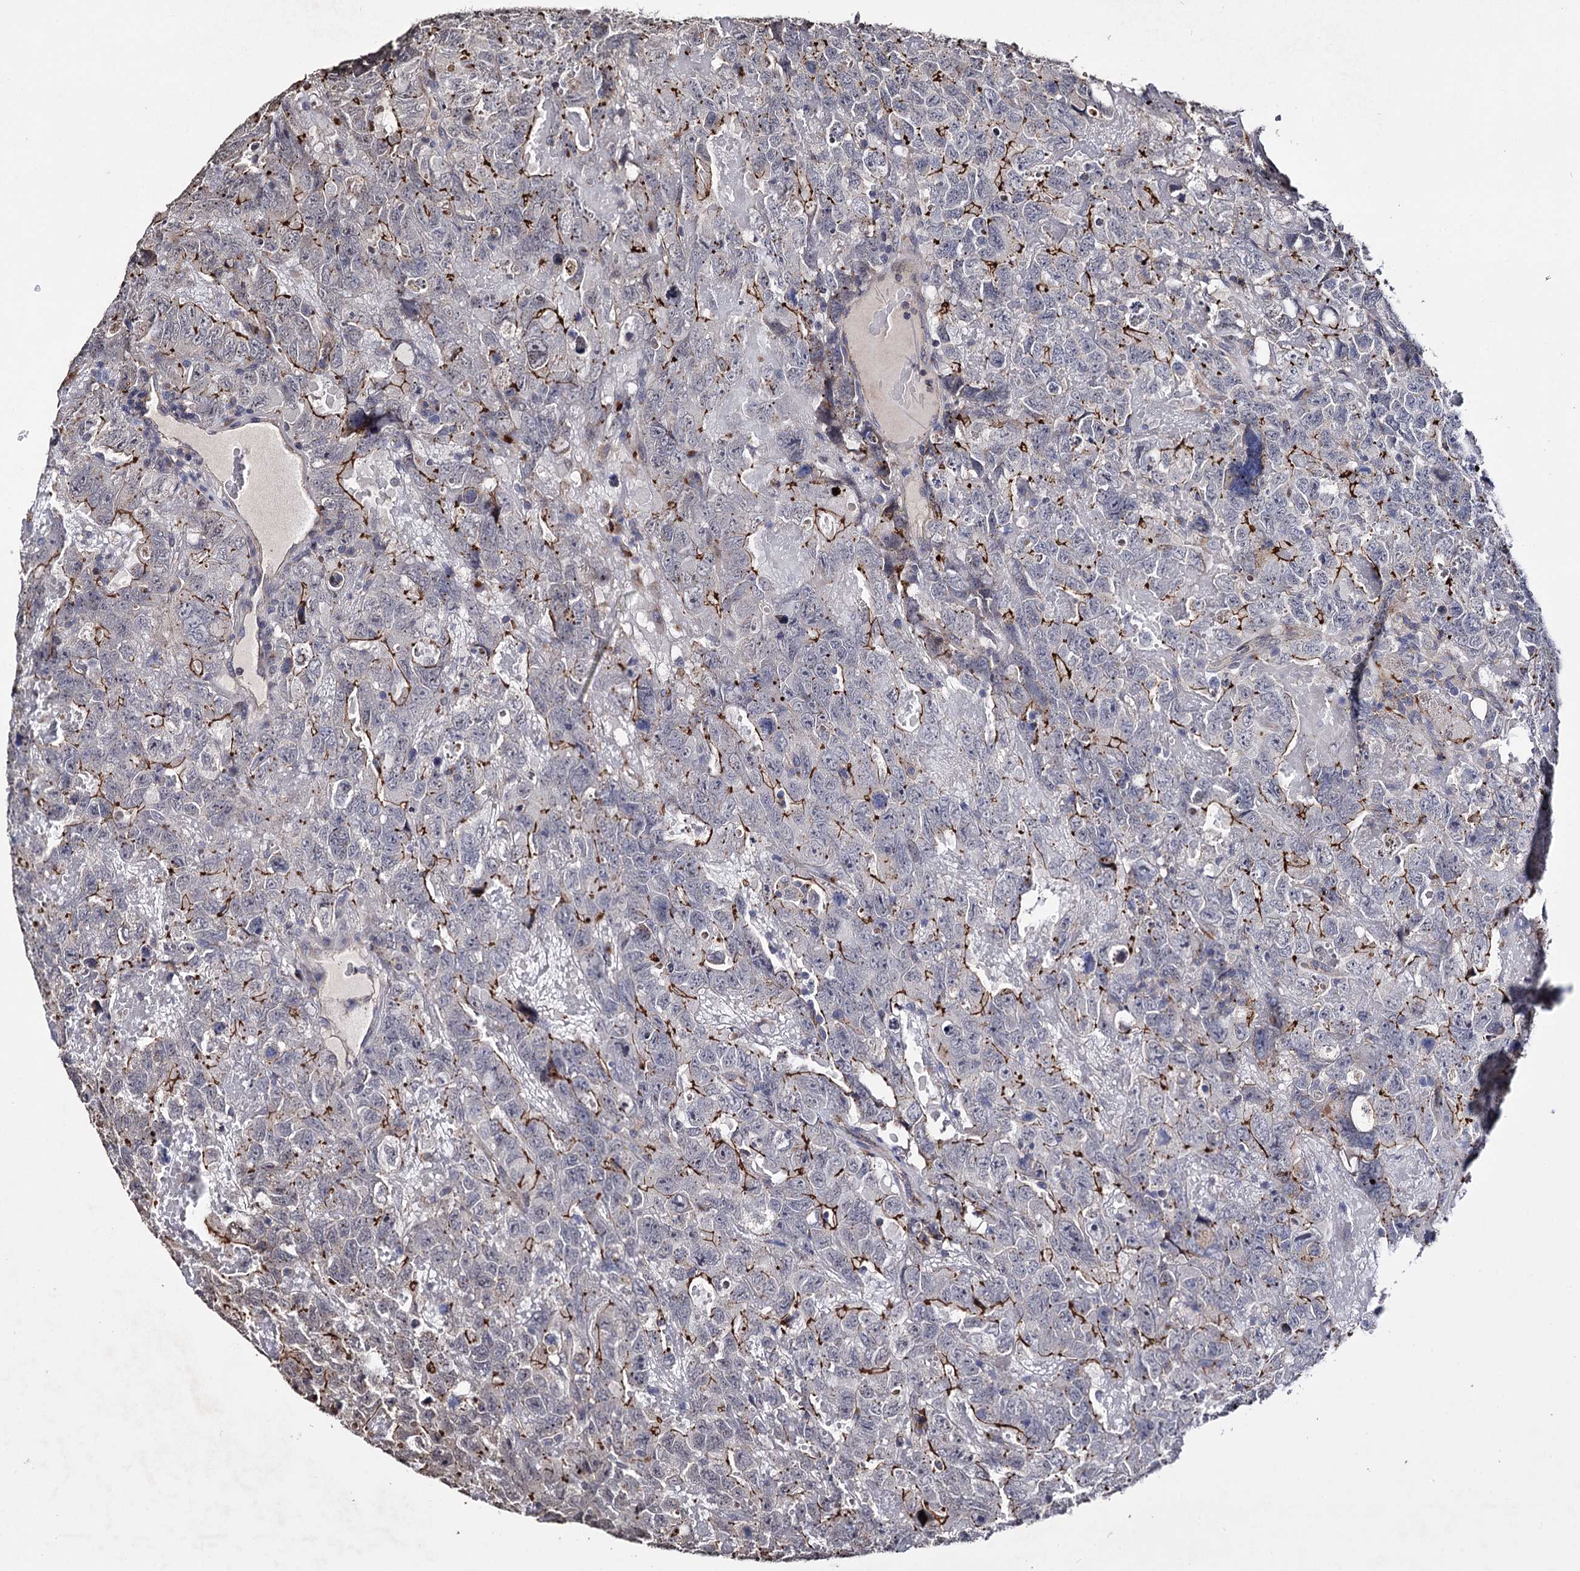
{"staining": {"intensity": "strong", "quantity": "25%-75%", "location": "cytoplasmic/membranous"}, "tissue": "testis cancer", "cell_type": "Tumor cells", "image_type": "cancer", "snomed": [{"axis": "morphology", "description": "Carcinoma, Embryonal, NOS"}, {"axis": "topography", "description": "Testis"}], "caption": "Testis embryonal carcinoma stained with DAB immunohistochemistry (IHC) reveals high levels of strong cytoplasmic/membranous positivity in approximately 25%-75% of tumor cells.", "gene": "MICAL2", "patient": {"sex": "male", "age": 45}}